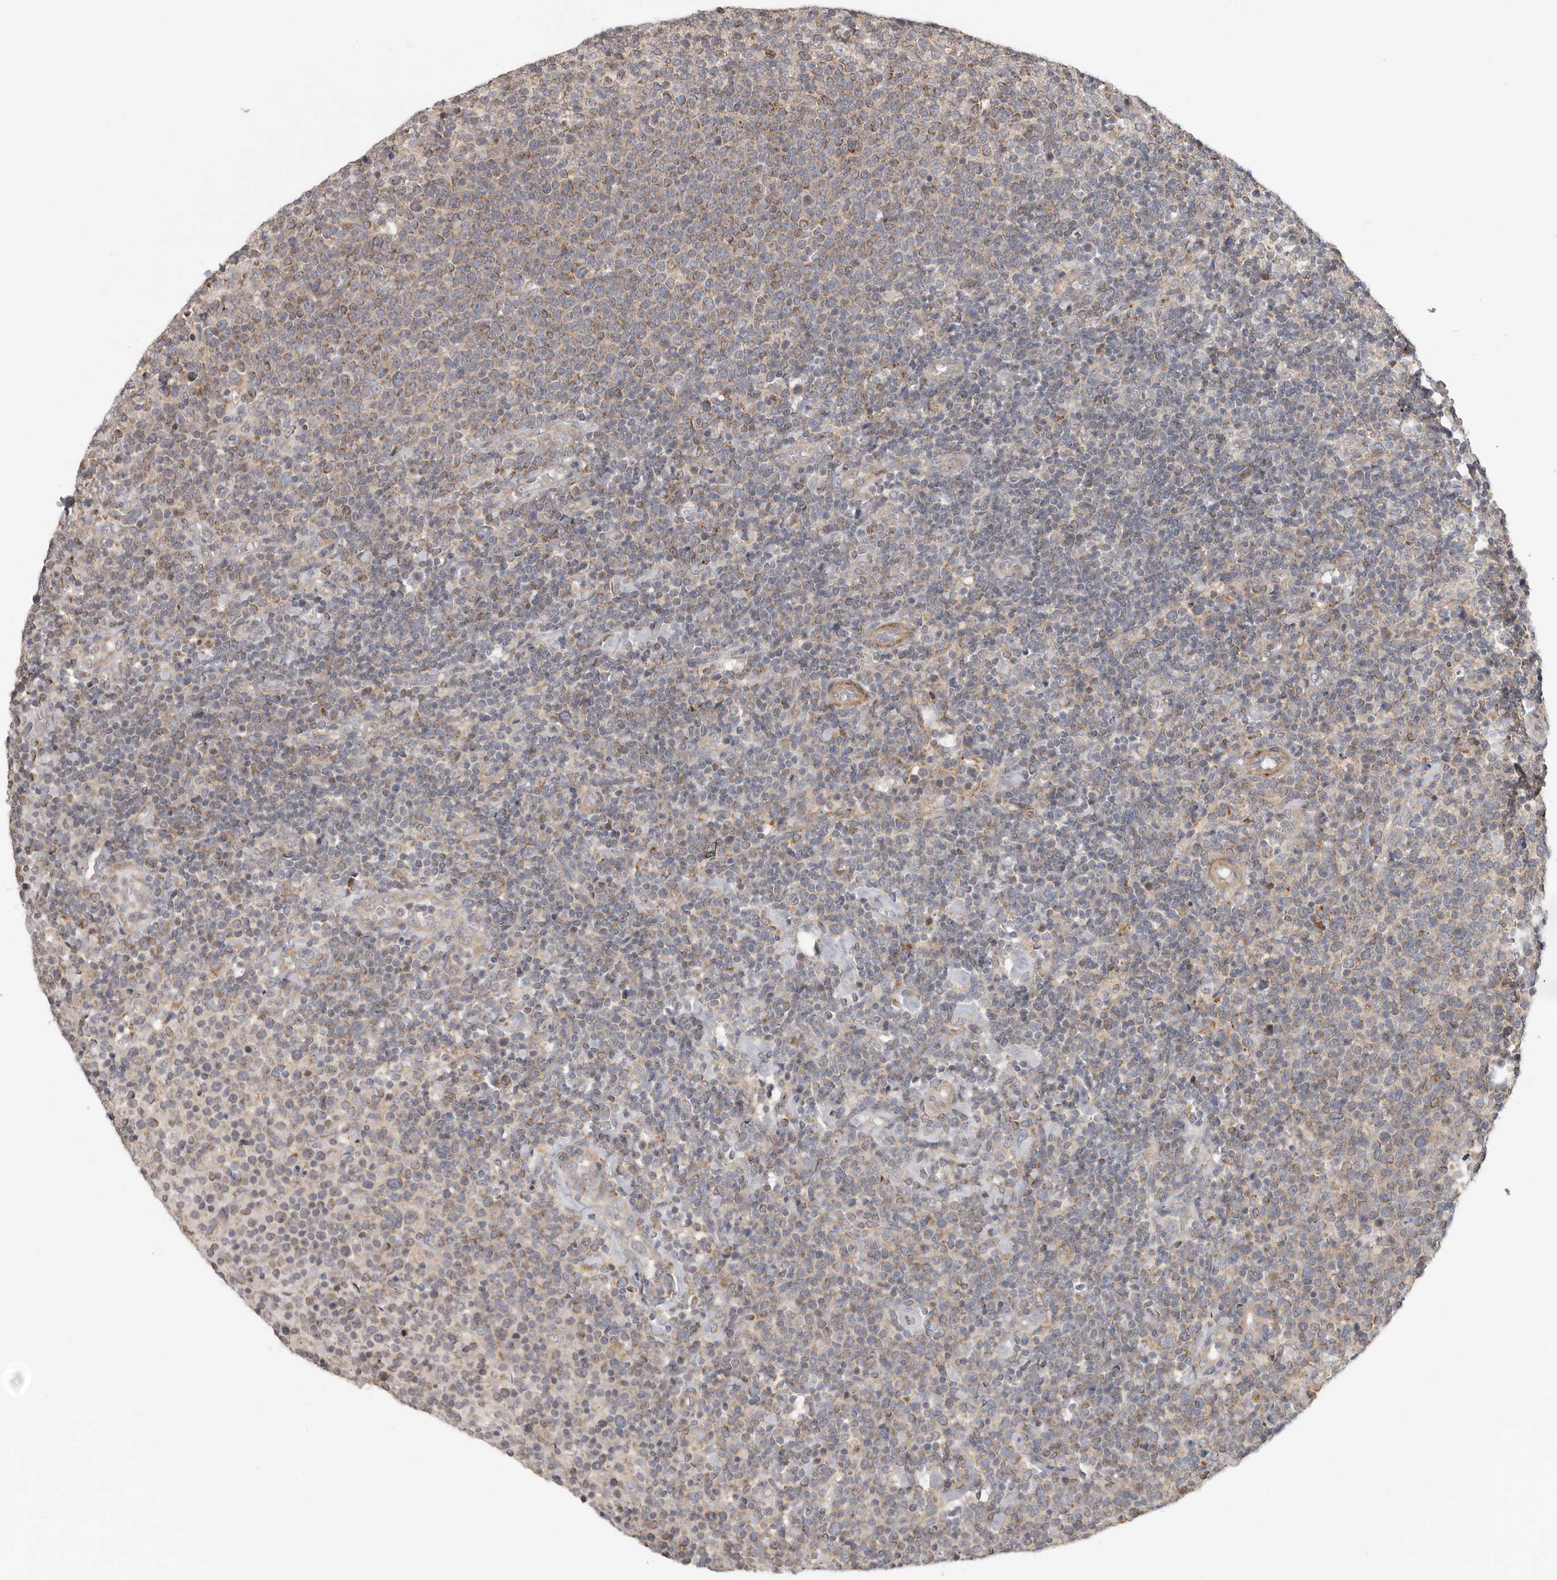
{"staining": {"intensity": "moderate", "quantity": "<25%", "location": "cytoplasmic/membranous"}, "tissue": "lymphoma", "cell_type": "Tumor cells", "image_type": "cancer", "snomed": [{"axis": "morphology", "description": "Malignant lymphoma, non-Hodgkin's type, High grade"}, {"axis": "topography", "description": "Lymph node"}], "caption": "This is a photomicrograph of IHC staining of lymphoma, which shows moderate staining in the cytoplasmic/membranous of tumor cells.", "gene": "UNK", "patient": {"sex": "male", "age": 61}}